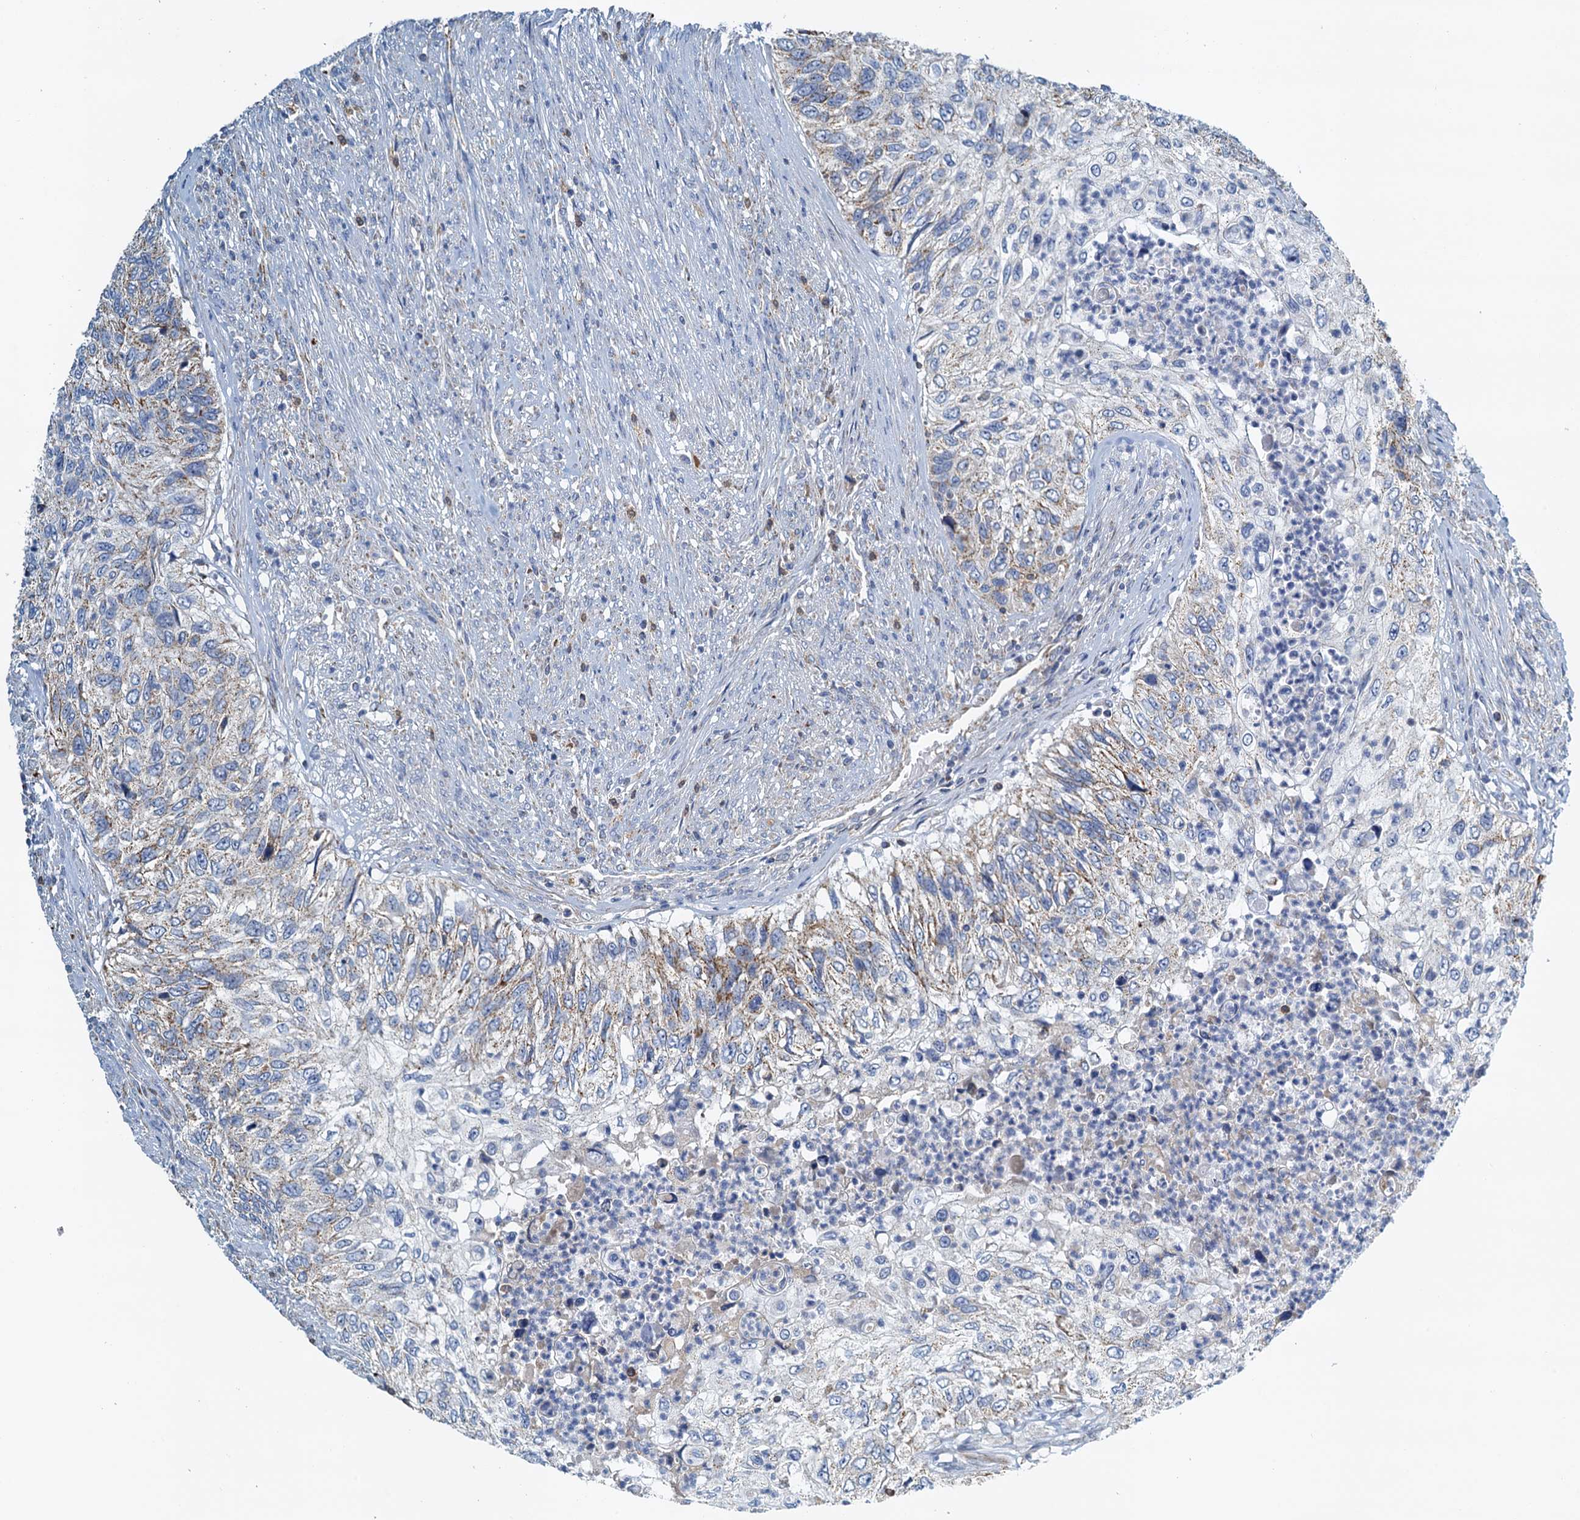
{"staining": {"intensity": "moderate", "quantity": "<25%", "location": "cytoplasmic/membranous"}, "tissue": "urothelial cancer", "cell_type": "Tumor cells", "image_type": "cancer", "snomed": [{"axis": "morphology", "description": "Urothelial carcinoma, High grade"}, {"axis": "topography", "description": "Urinary bladder"}], "caption": "Tumor cells demonstrate low levels of moderate cytoplasmic/membranous positivity in approximately <25% of cells in human urothelial carcinoma (high-grade).", "gene": "POC1A", "patient": {"sex": "female", "age": 60}}